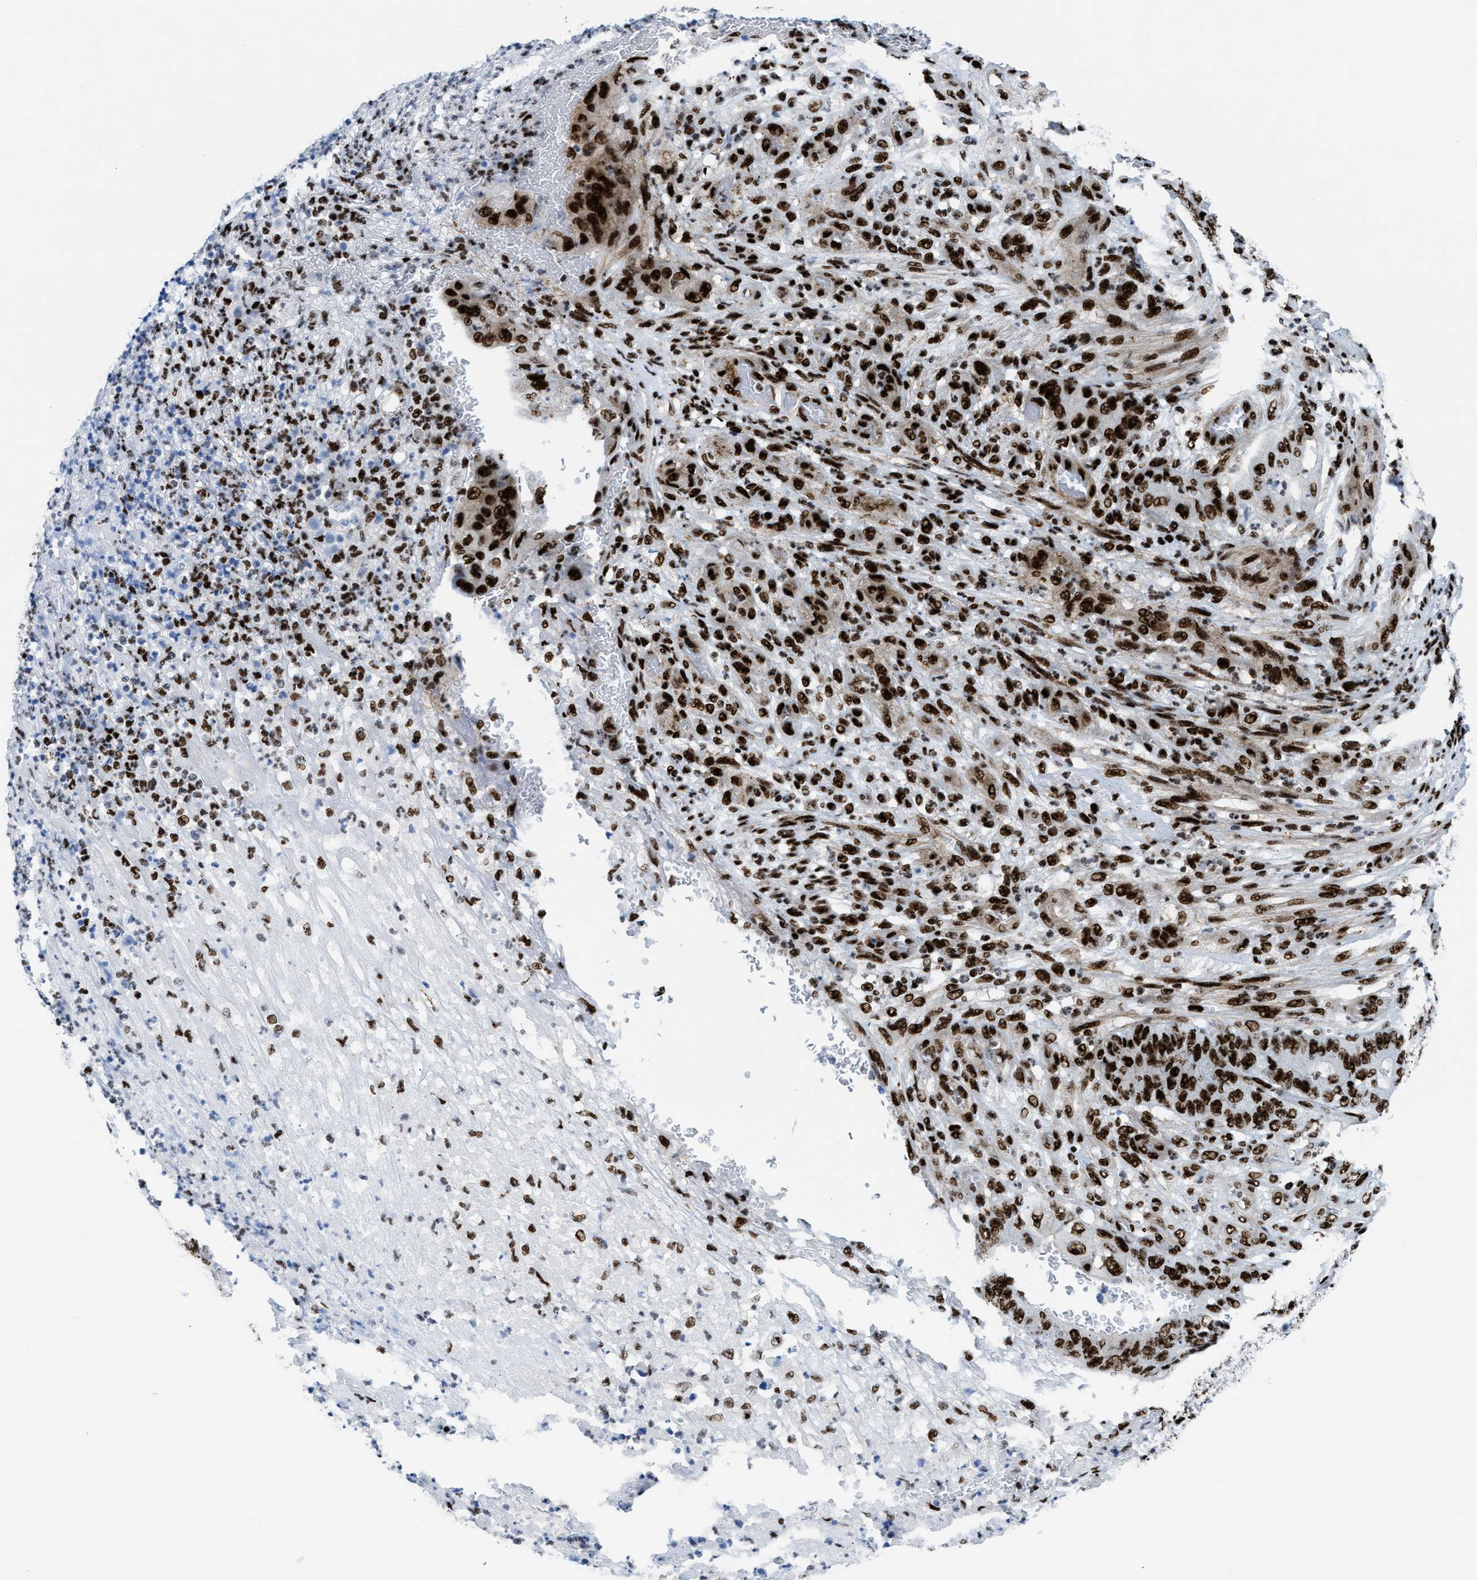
{"staining": {"intensity": "strong", "quantity": ">75%", "location": "nuclear"}, "tissue": "stomach cancer", "cell_type": "Tumor cells", "image_type": "cancer", "snomed": [{"axis": "morphology", "description": "Adenocarcinoma, NOS"}, {"axis": "topography", "description": "Stomach"}], "caption": "Stomach adenocarcinoma tissue displays strong nuclear expression in approximately >75% of tumor cells", "gene": "NONO", "patient": {"sex": "female", "age": 73}}